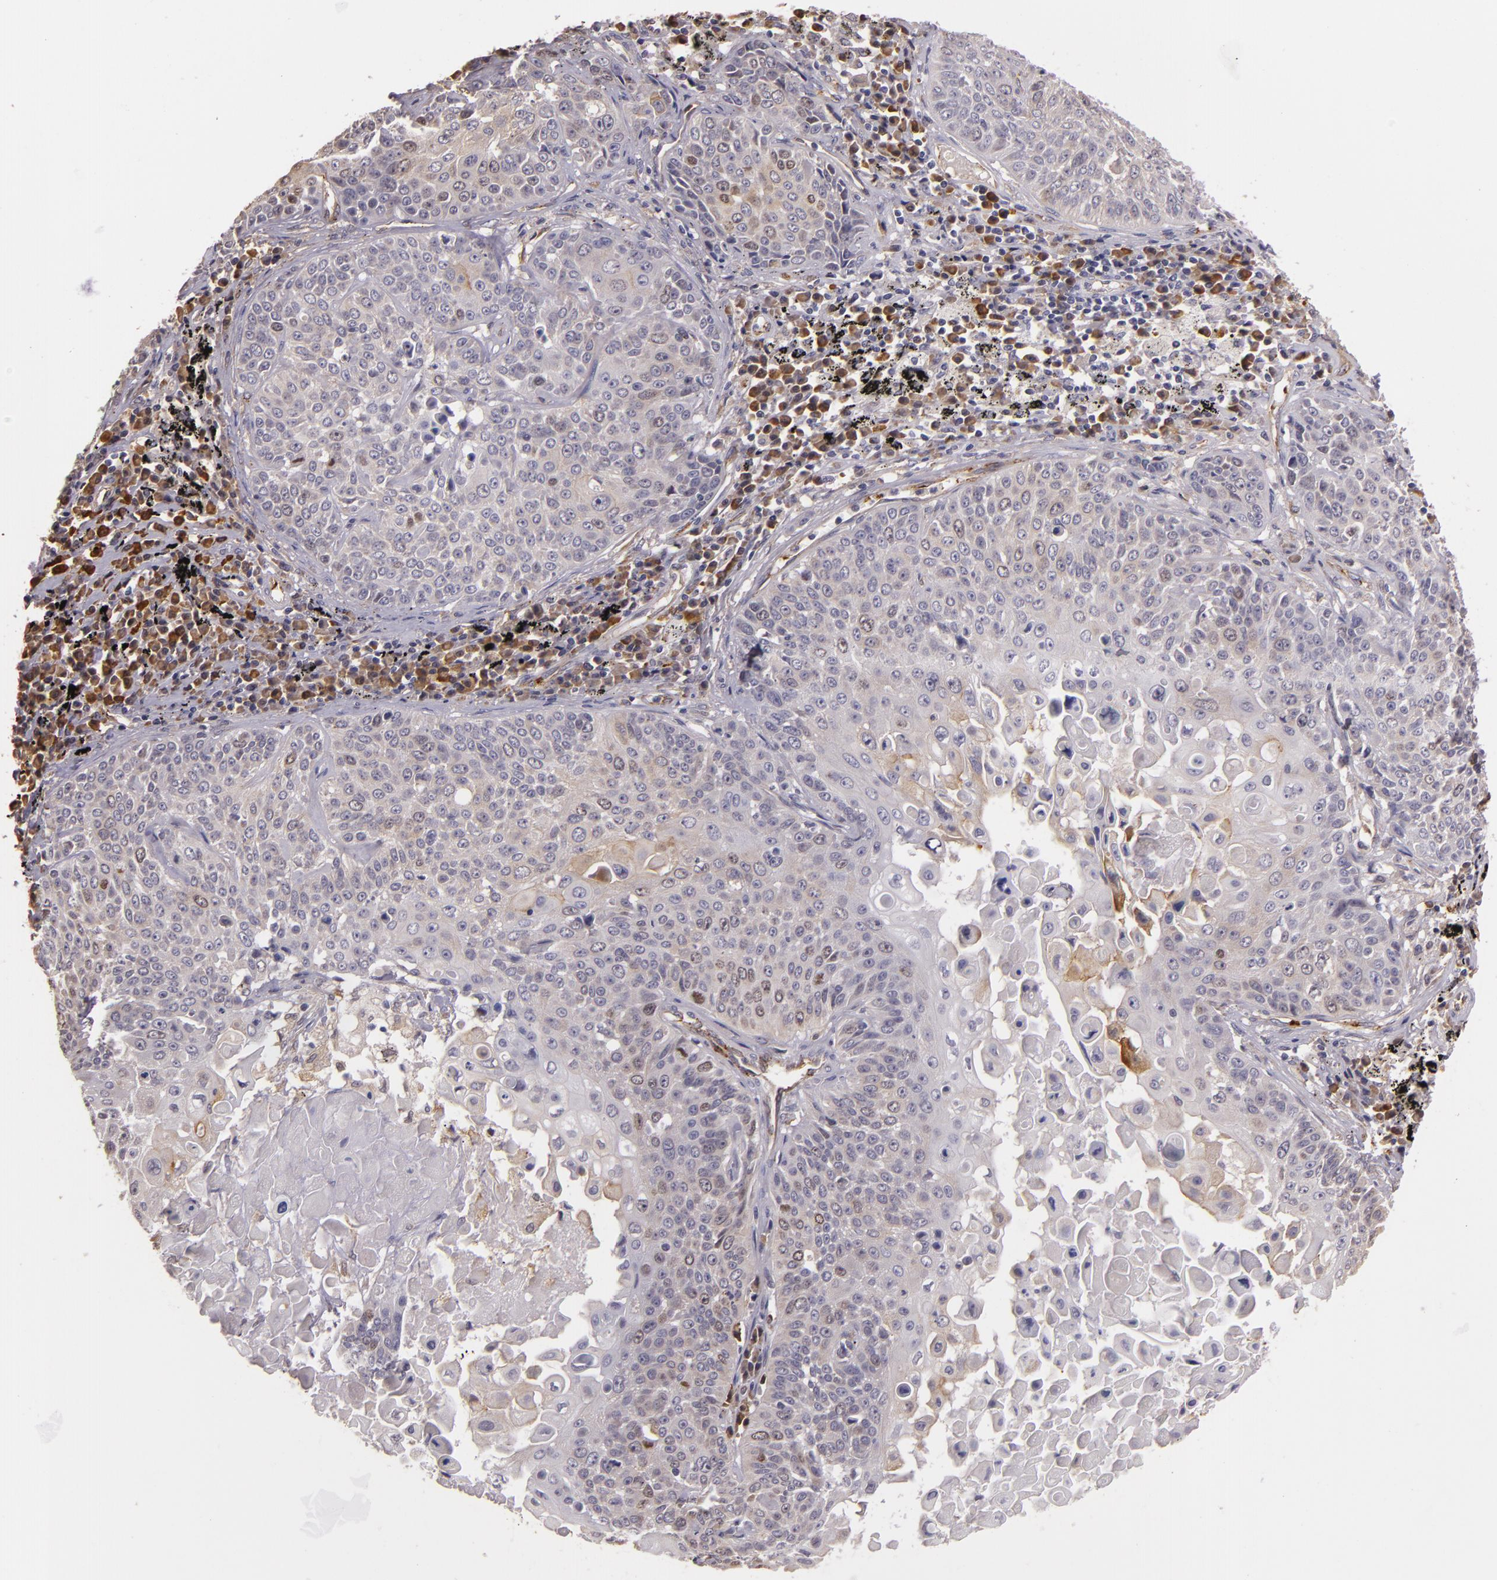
{"staining": {"intensity": "negative", "quantity": "none", "location": "none"}, "tissue": "lung cancer", "cell_type": "Tumor cells", "image_type": "cancer", "snomed": [{"axis": "morphology", "description": "Adenocarcinoma, NOS"}, {"axis": "topography", "description": "Lung"}], "caption": "There is no significant positivity in tumor cells of lung cancer (adenocarcinoma). The staining is performed using DAB (3,3'-diaminobenzidine) brown chromogen with nuclei counter-stained in using hematoxylin.", "gene": "SYTL4", "patient": {"sex": "male", "age": 60}}